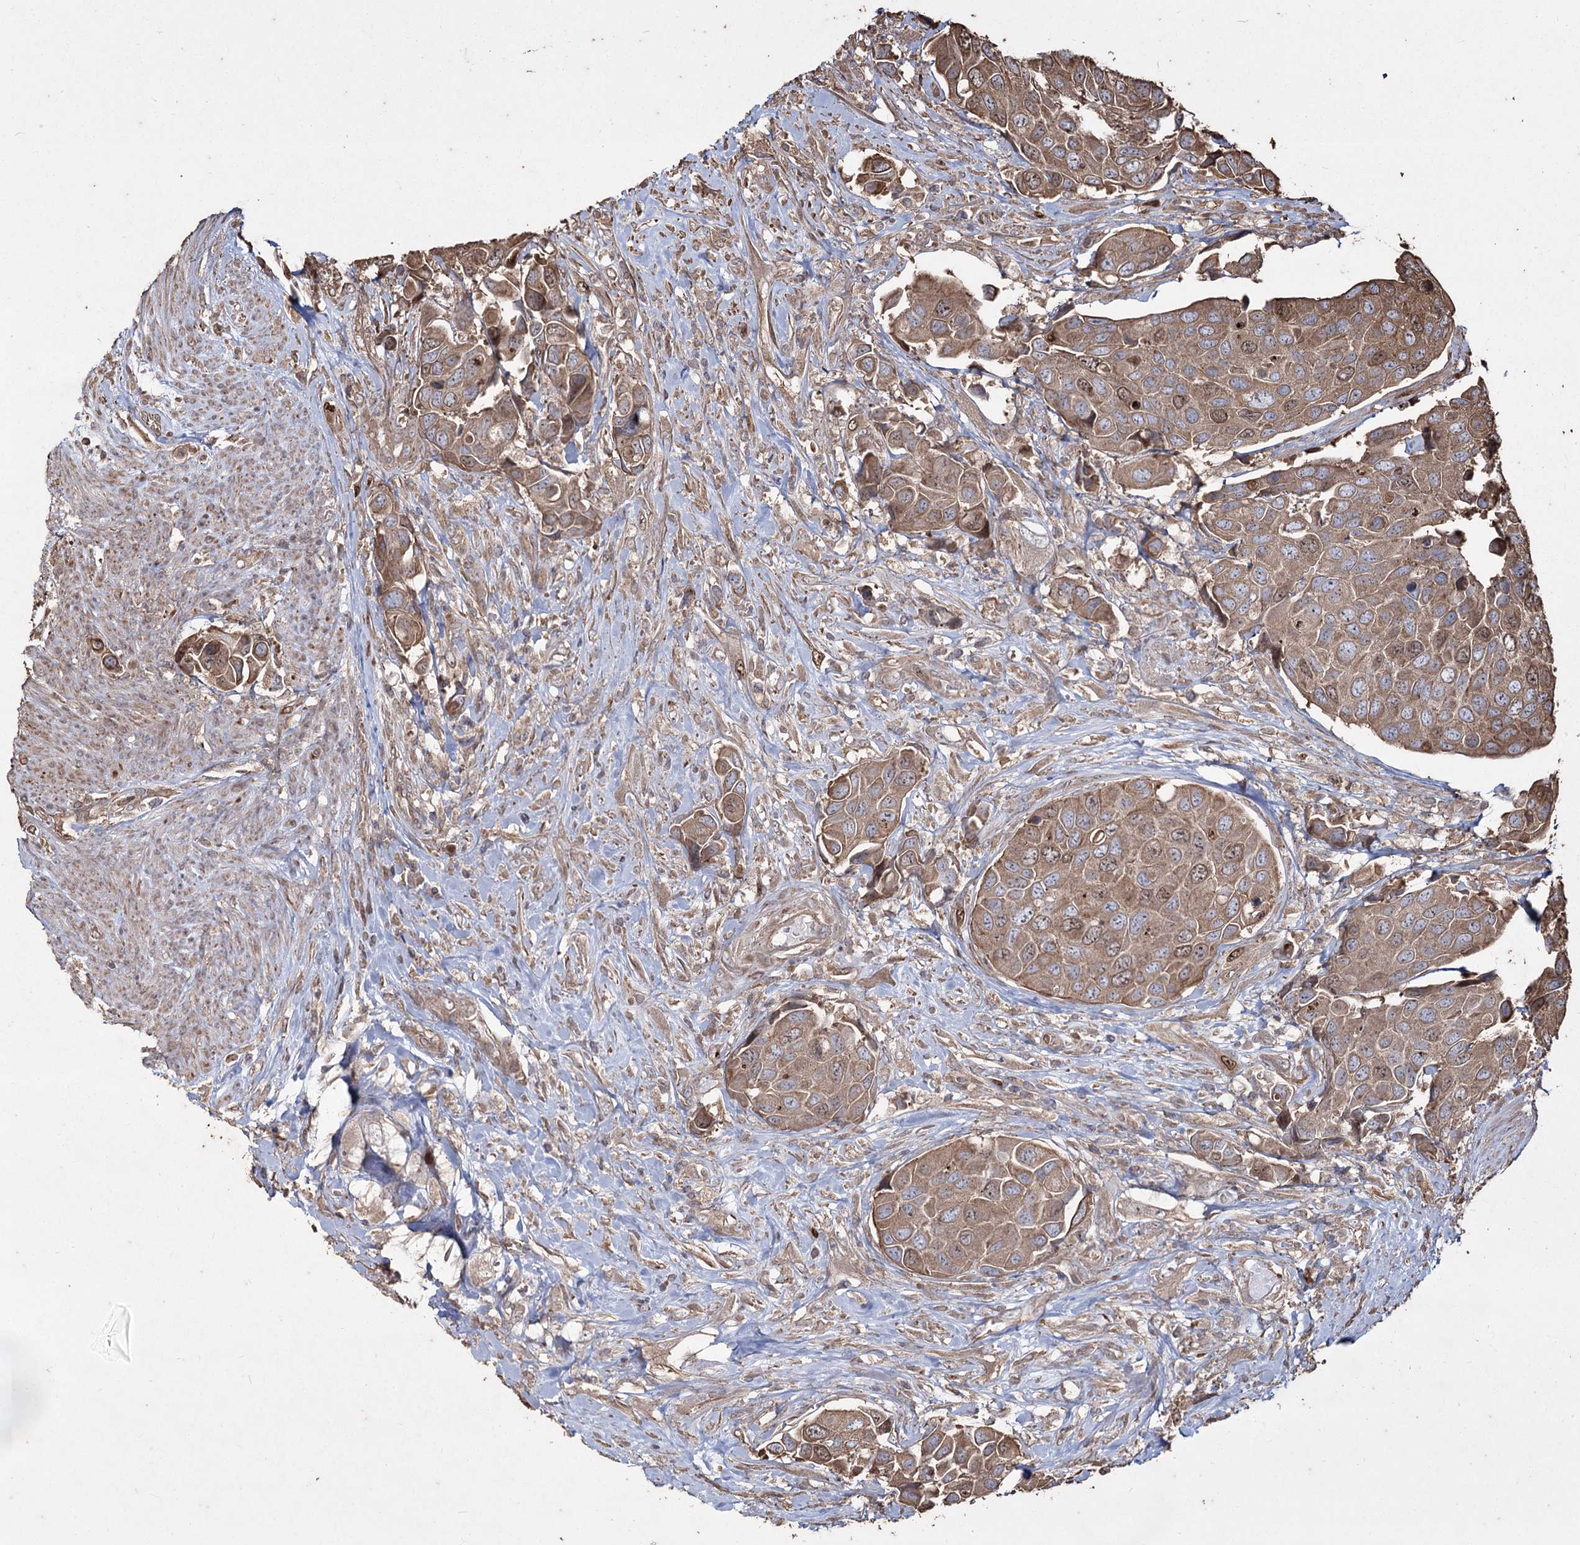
{"staining": {"intensity": "moderate", "quantity": ">75%", "location": "cytoplasmic/membranous,nuclear"}, "tissue": "urothelial cancer", "cell_type": "Tumor cells", "image_type": "cancer", "snomed": [{"axis": "morphology", "description": "Urothelial carcinoma, High grade"}, {"axis": "topography", "description": "Urinary bladder"}], "caption": "Urothelial cancer stained with DAB IHC displays medium levels of moderate cytoplasmic/membranous and nuclear positivity in about >75% of tumor cells.", "gene": "PRC1", "patient": {"sex": "male", "age": 74}}